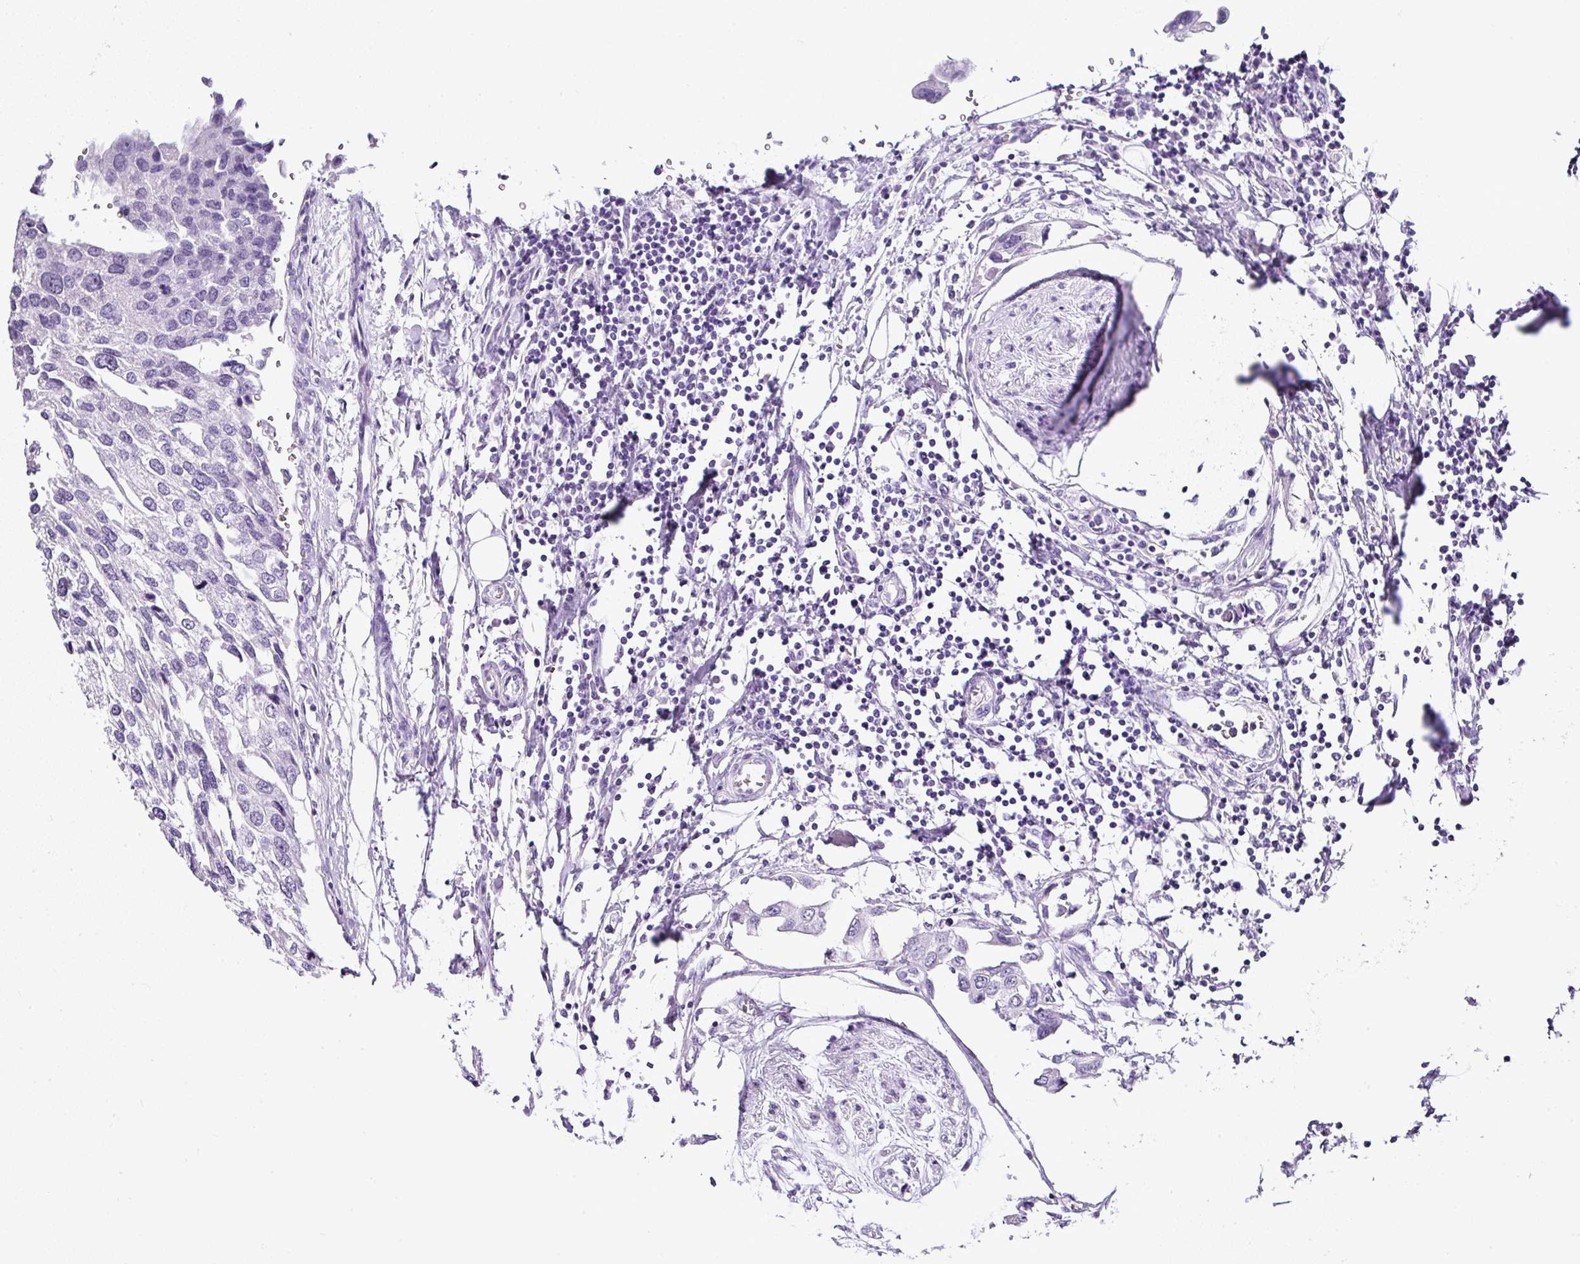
{"staining": {"intensity": "negative", "quantity": "none", "location": "none"}, "tissue": "urothelial cancer", "cell_type": "Tumor cells", "image_type": "cancer", "snomed": [{"axis": "morphology", "description": "Urothelial carcinoma, High grade"}, {"axis": "topography", "description": "Urinary bladder"}], "caption": "High power microscopy histopathology image of an IHC photomicrograph of urothelial carcinoma (high-grade), revealing no significant staining in tumor cells. Brightfield microscopy of IHC stained with DAB (3,3'-diaminobenzidine) (brown) and hematoxylin (blue), captured at high magnification.", "gene": "SERPINB3", "patient": {"sex": "male", "age": 64}}